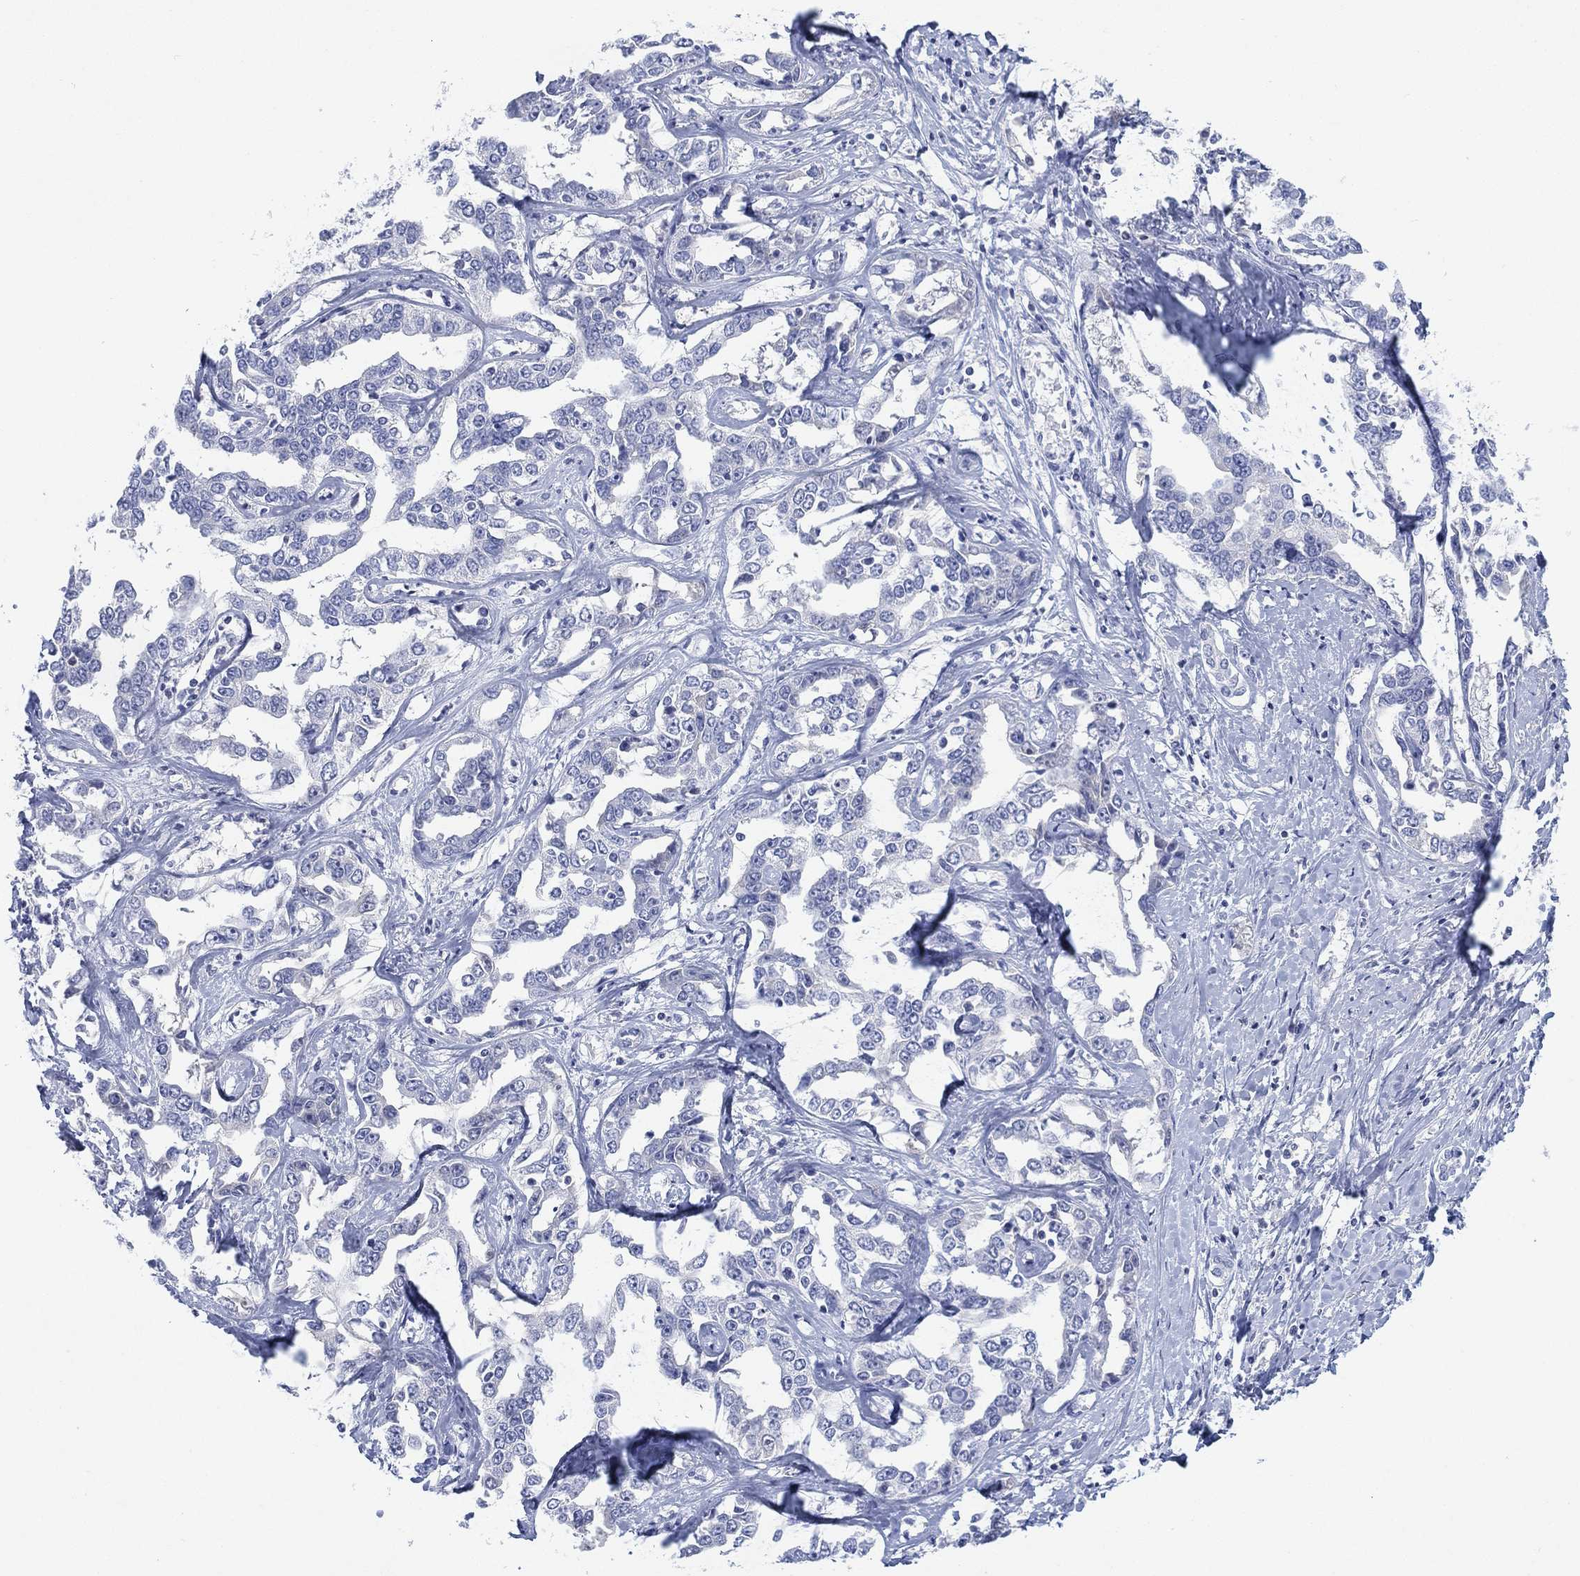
{"staining": {"intensity": "negative", "quantity": "none", "location": "none"}, "tissue": "liver cancer", "cell_type": "Tumor cells", "image_type": "cancer", "snomed": [{"axis": "morphology", "description": "Cholangiocarcinoma"}, {"axis": "topography", "description": "Liver"}], "caption": "Protein analysis of liver cholangiocarcinoma displays no significant staining in tumor cells. (DAB (3,3'-diaminobenzidine) IHC with hematoxylin counter stain).", "gene": "SEPTIN1", "patient": {"sex": "male", "age": 59}}